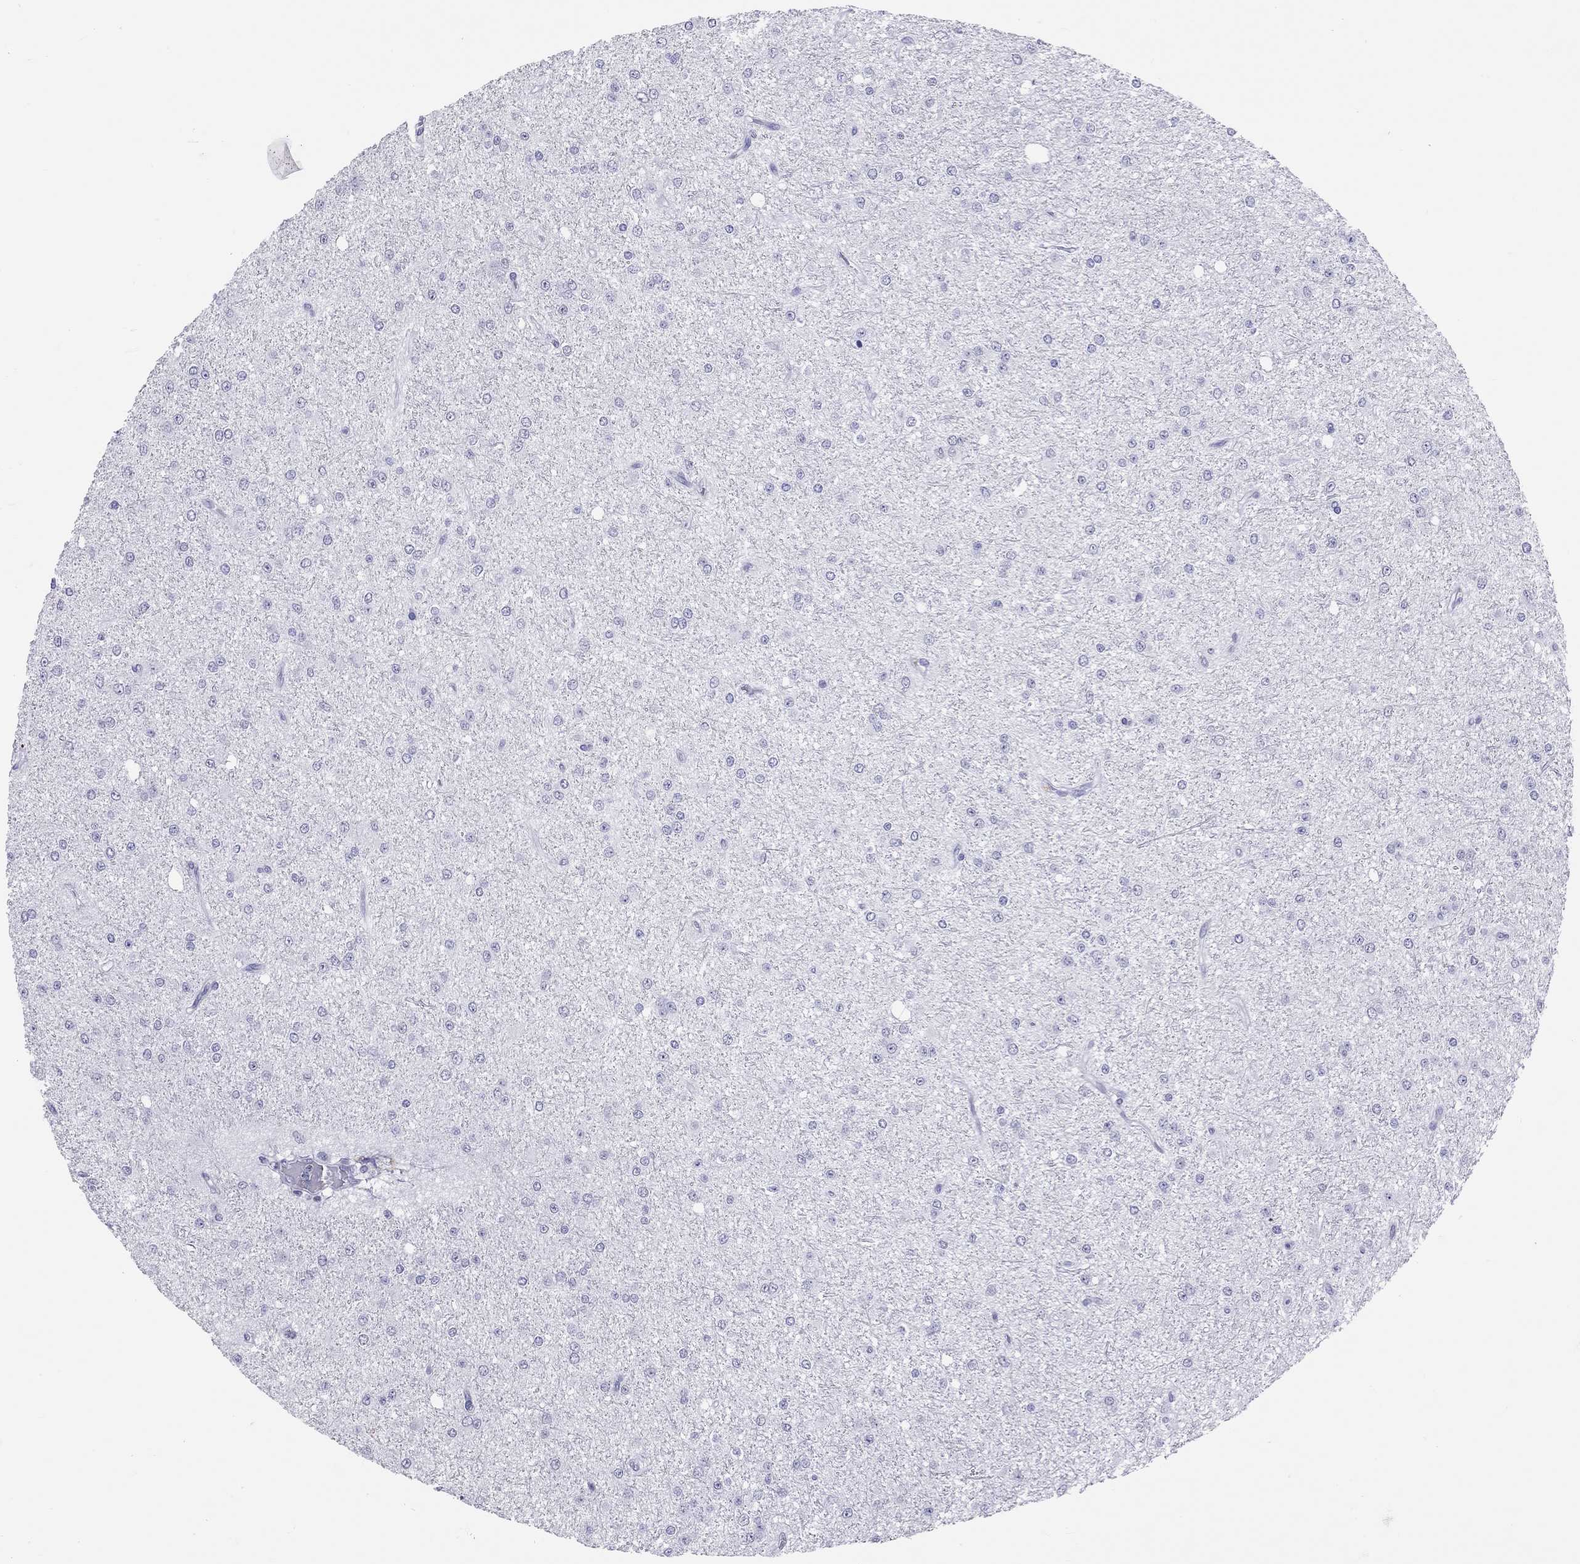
{"staining": {"intensity": "negative", "quantity": "none", "location": "none"}, "tissue": "glioma", "cell_type": "Tumor cells", "image_type": "cancer", "snomed": [{"axis": "morphology", "description": "Glioma, malignant, Low grade"}, {"axis": "topography", "description": "Brain"}], "caption": "Low-grade glioma (malignant) was stained to show a protein in brown. There is no significant expression in tumor cells.", "gene": "JHY", "patient": {"sex": "male", "age": 27}}